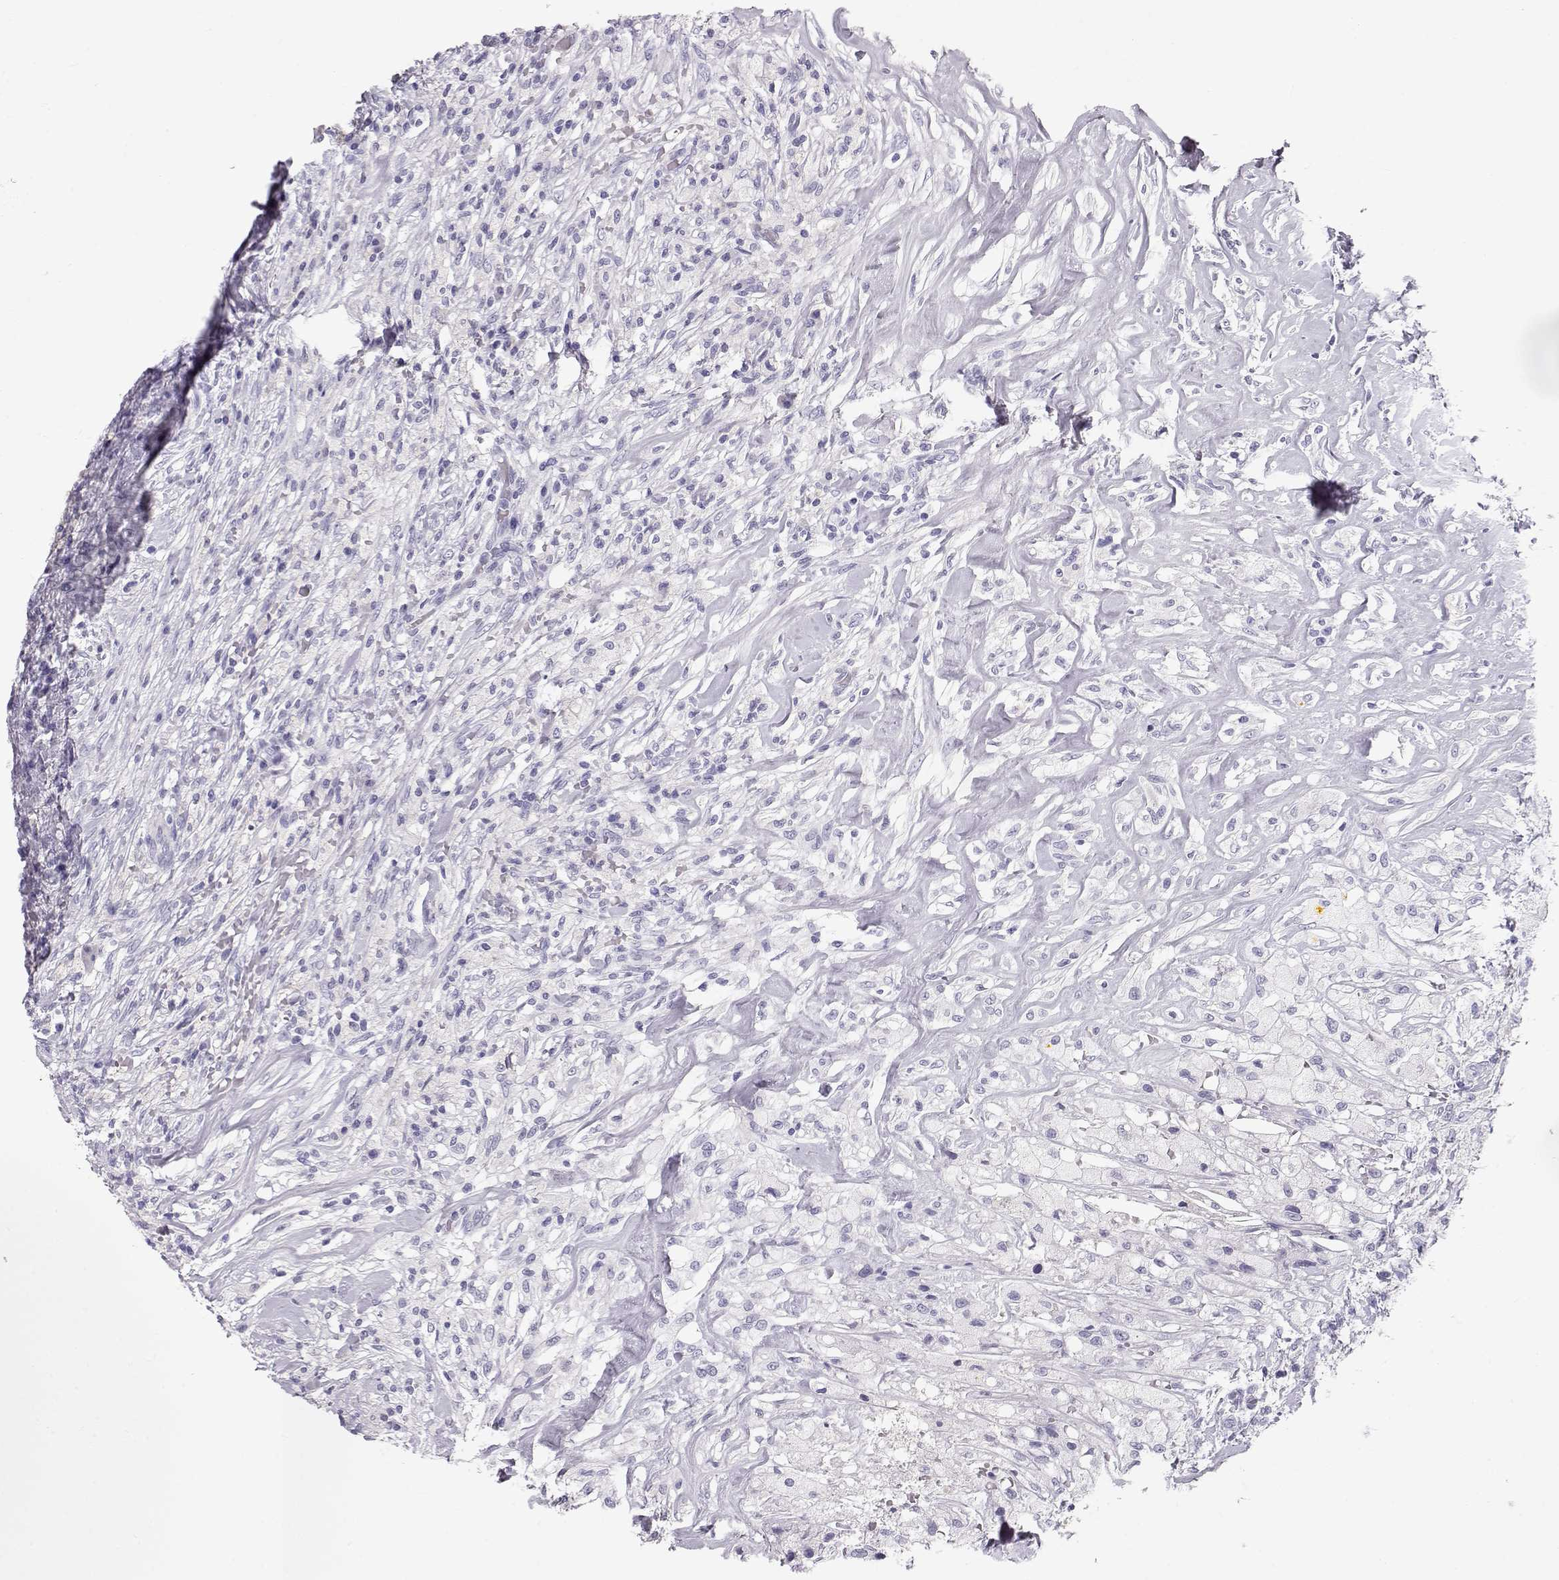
{"staining": {"intensity": "negative", "quantity": "none", "location": "none"}, "tissue": "testis cancer", "cell_type": "Tumor cells", "image_type": "cancer", "snomed": [{"axis": "morphology", "description": "Necrosis, NOS"}, {"axis": "morphology", "description": "Carcinoma, Embryonal, NOS"}, {"axis": "topography", "description": "Testis"}], "caption": "DAB (3,3'-diaminobenzidine) immunohistochemical staining of human embryonal carcinoma (testis) demonstrates no significant staining in tumor cells.", "gene": "GPR26", "patient": {"sex": "male", "age": 19}}